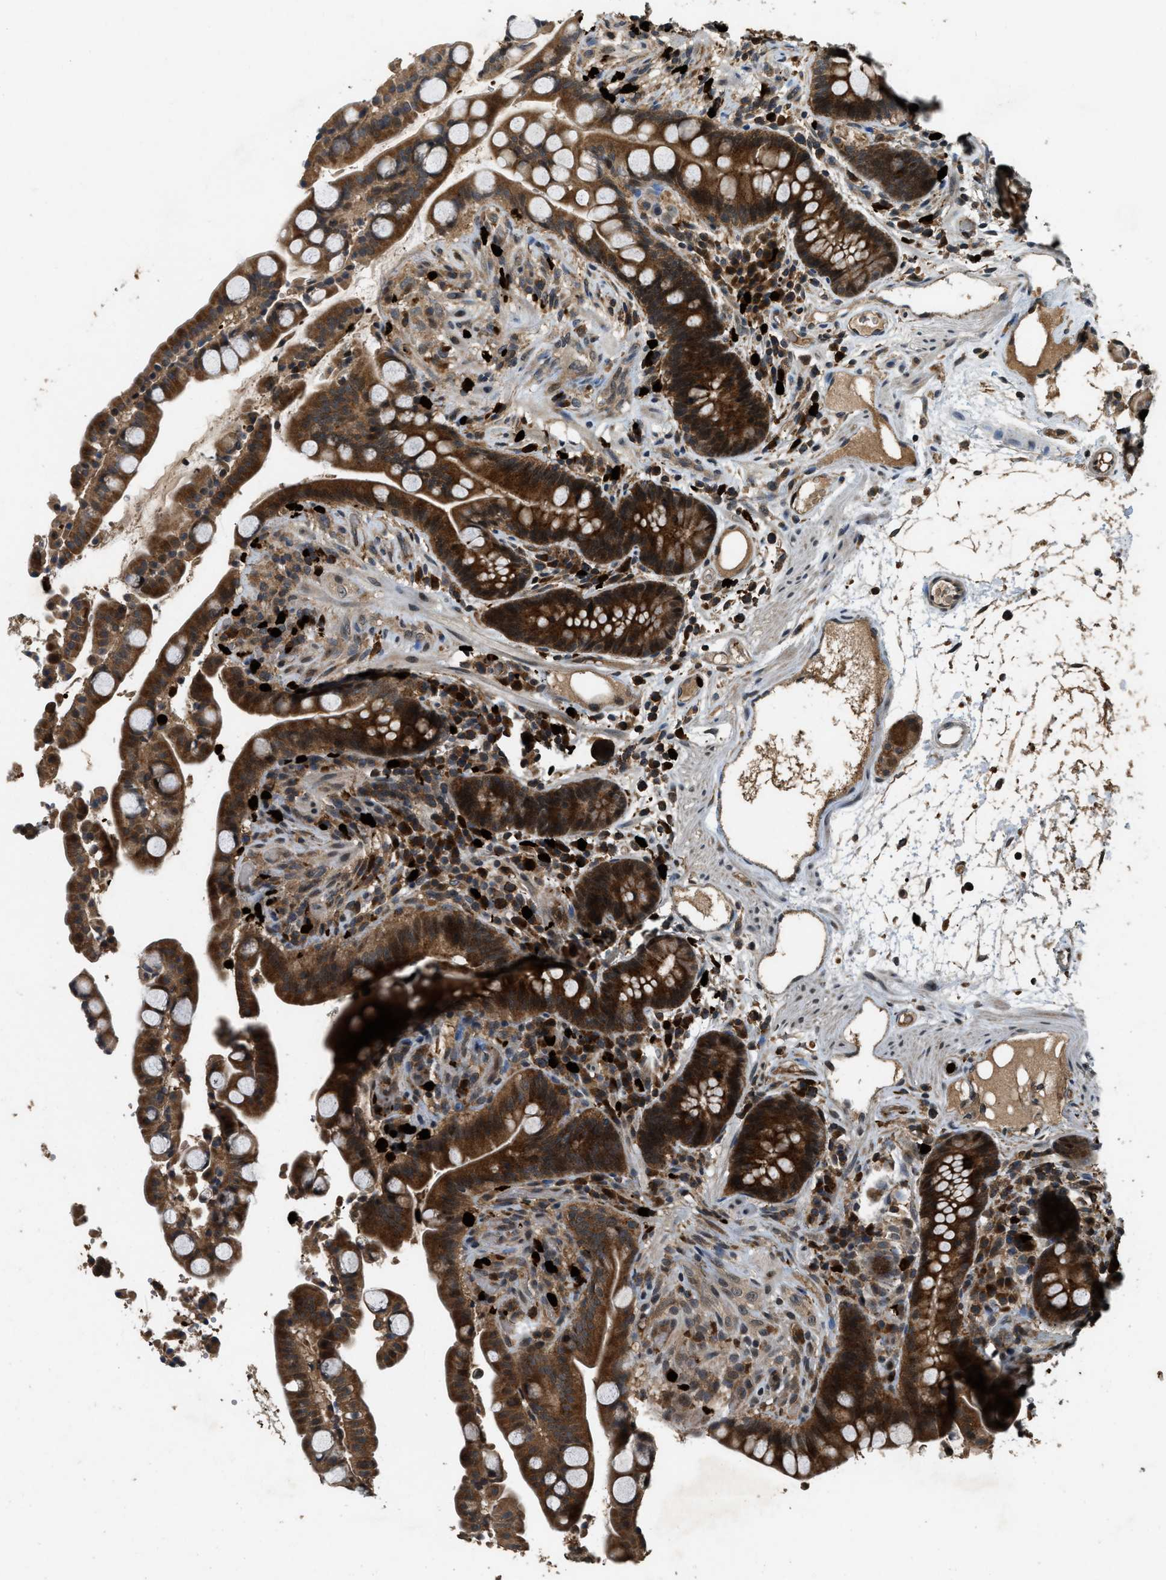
{"staining": {"intensity": "moderate", "quantity": ">75%", "location": "cytoplasmic/membranous,nuclear"}, "tissue": "colon", "cell_type": "Endothelial cells", "image_type": "normal", "snomed": [{"axis": "morphology", "description": "Normal tissue, NOS"}, {"axis": "topography", "description": "Colon"}], "caption": "The photomicrograph reveals staining of benign colon, revealing moderate cytoplasmic/membranous,nuclear protein expression (brown color) within endothelial cells.", "gene": "RNF141", "patient": {"sex": "male", "age": 73}}